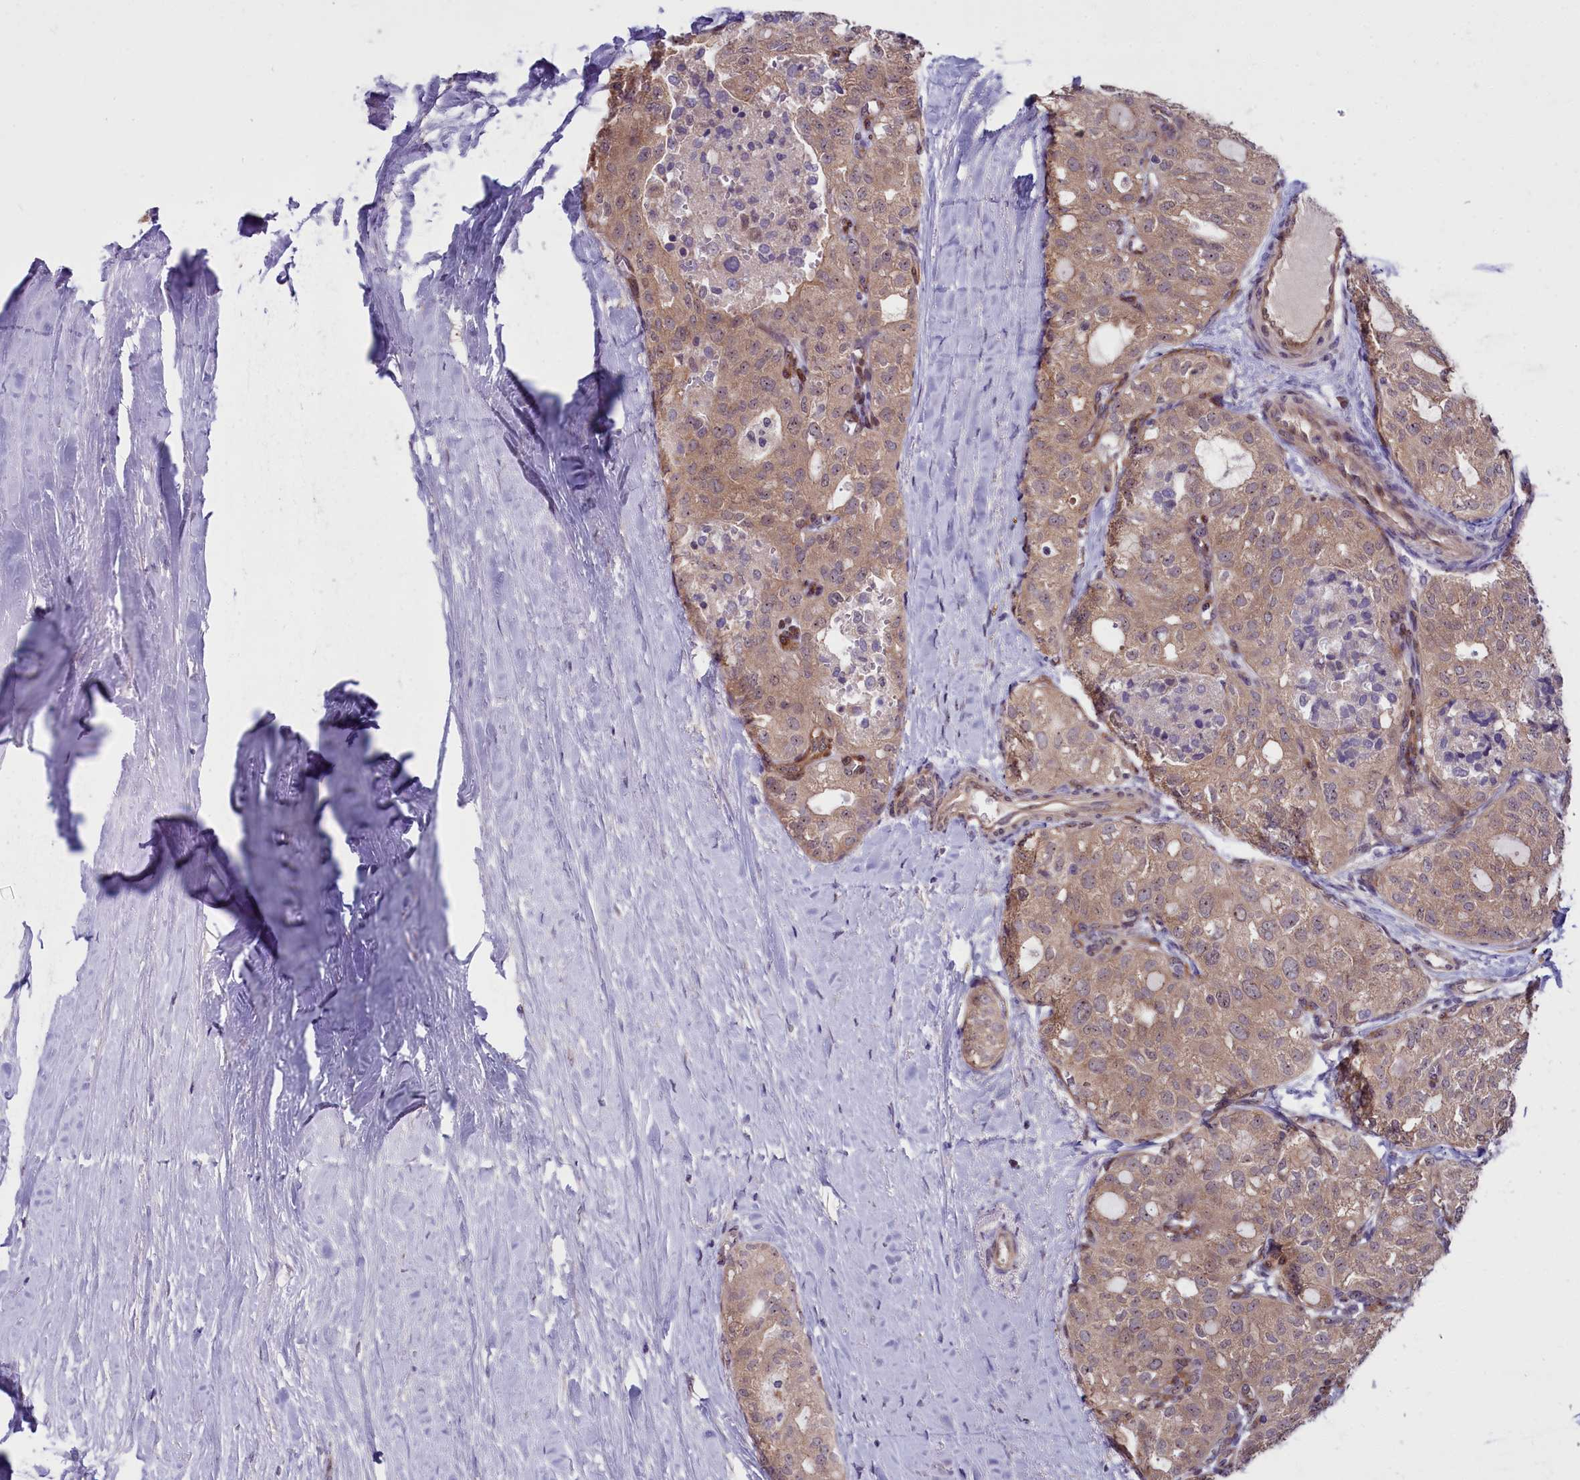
{"staining": {"intensity": "moderate", "quantity": ">75%", "location": "cytoplasmic/membranous"}, "tissue": "thyroid cancer", "cell_type": "Tumor cells", "image_type": "cancer", "snomed": [{"axis": "morphology", "description": "Follicular adenoma carcinoma, NOS"}, {"axis": "topography", "description": "Thyroid gland"}], "caption": "Protein staining exhibits moderate cytoplasmic/membranous positivity in approximately >75% of tumor cells in thyroid cancer.", "gene": "BCAR1", "patient": {"sex": "male", "age": 75}}